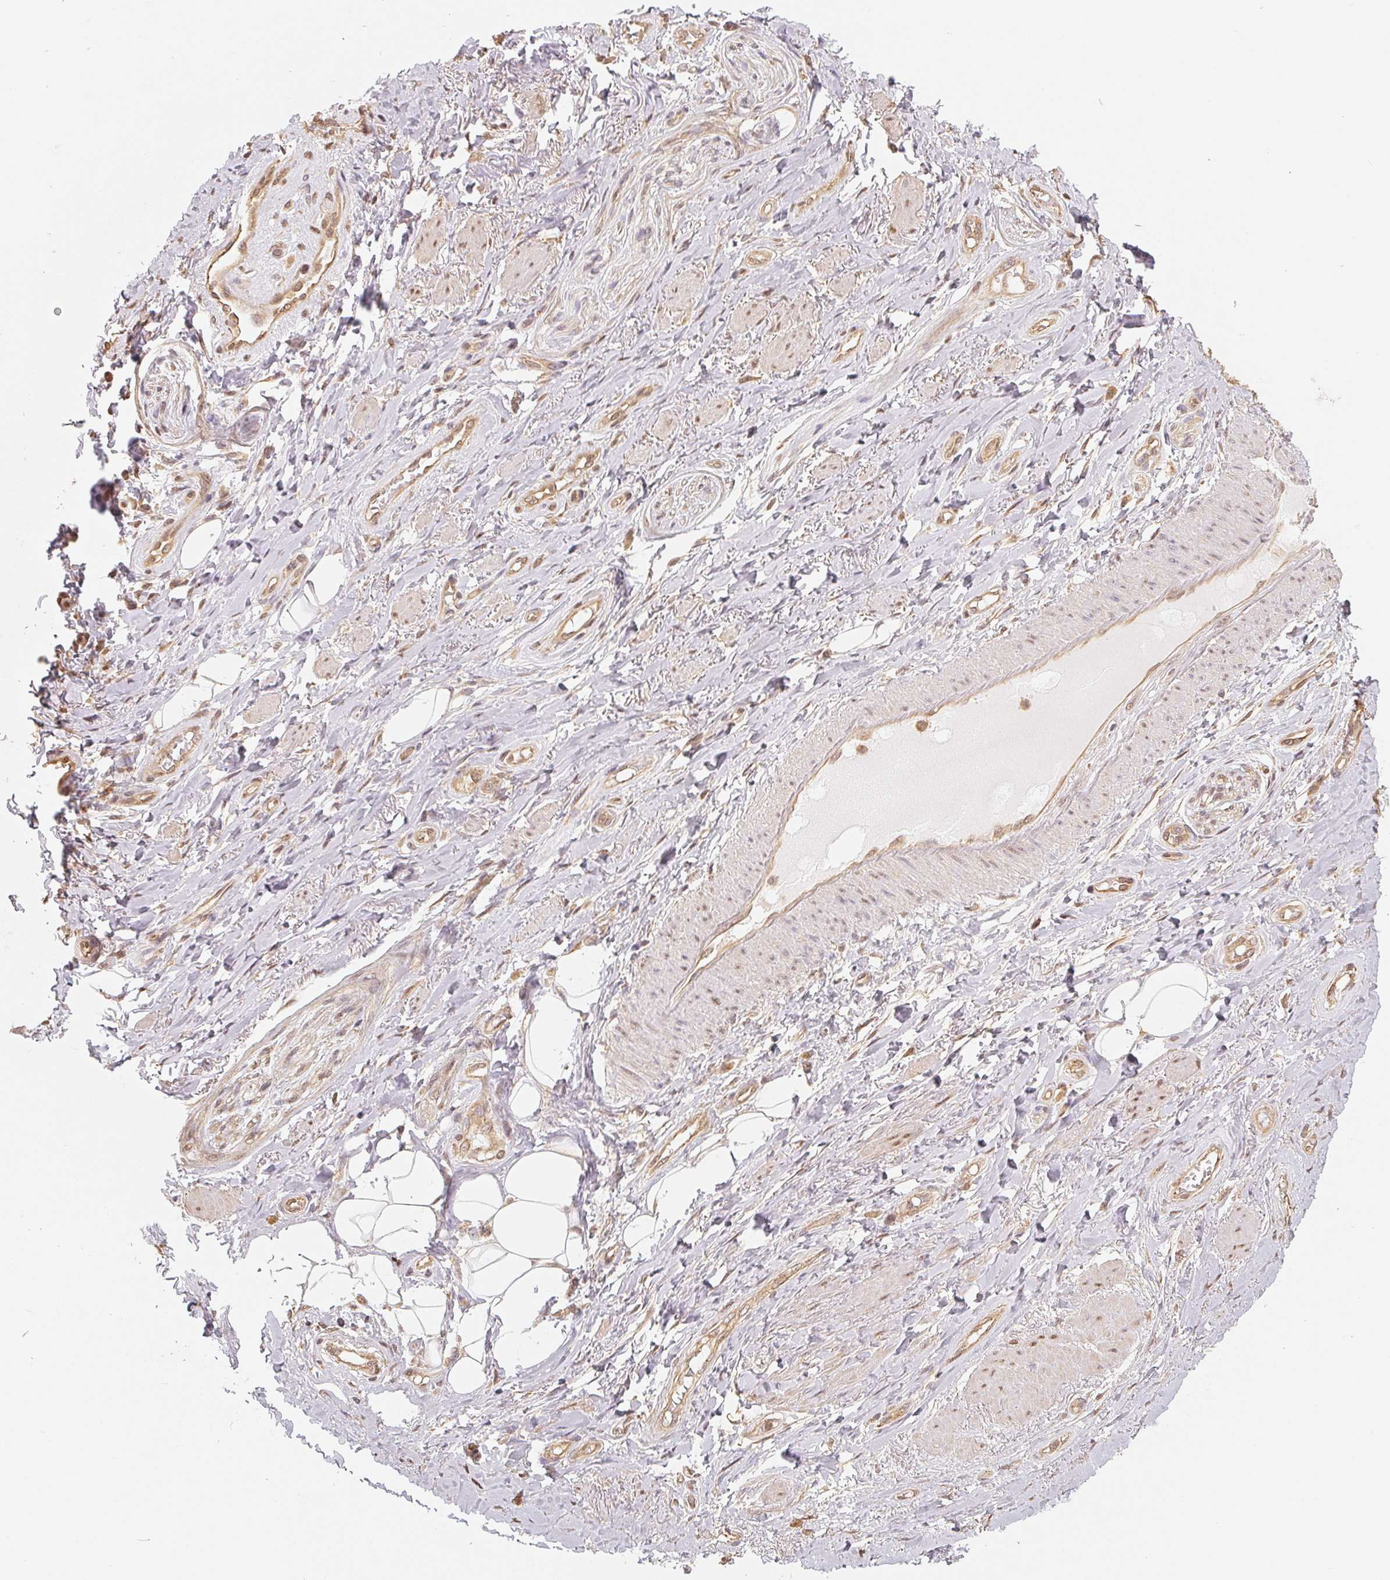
{"staining": {"intensity": "moderate", "quantity": "<25%", "location": "nuclear"}, "tissue": "adipose tissue", "cell_type": "Adipocytes", "image_type": "normal", "snomed": [{"axis": "morphology", "description": "Normal tissue, NOS"}, {"axis": "topography", "description": "Anal"}, {"axis": "topography", "description": "Peripheral nerve tissue"}], "caption": "Approximately <25% of adipocytes in unremarkable human adipose tissue reveal moderate nuclear protein positivity as visualized by brown immunohistochemical staining.", "gene": "GUSB", "patient": {"sex": "male", "age": 53}}